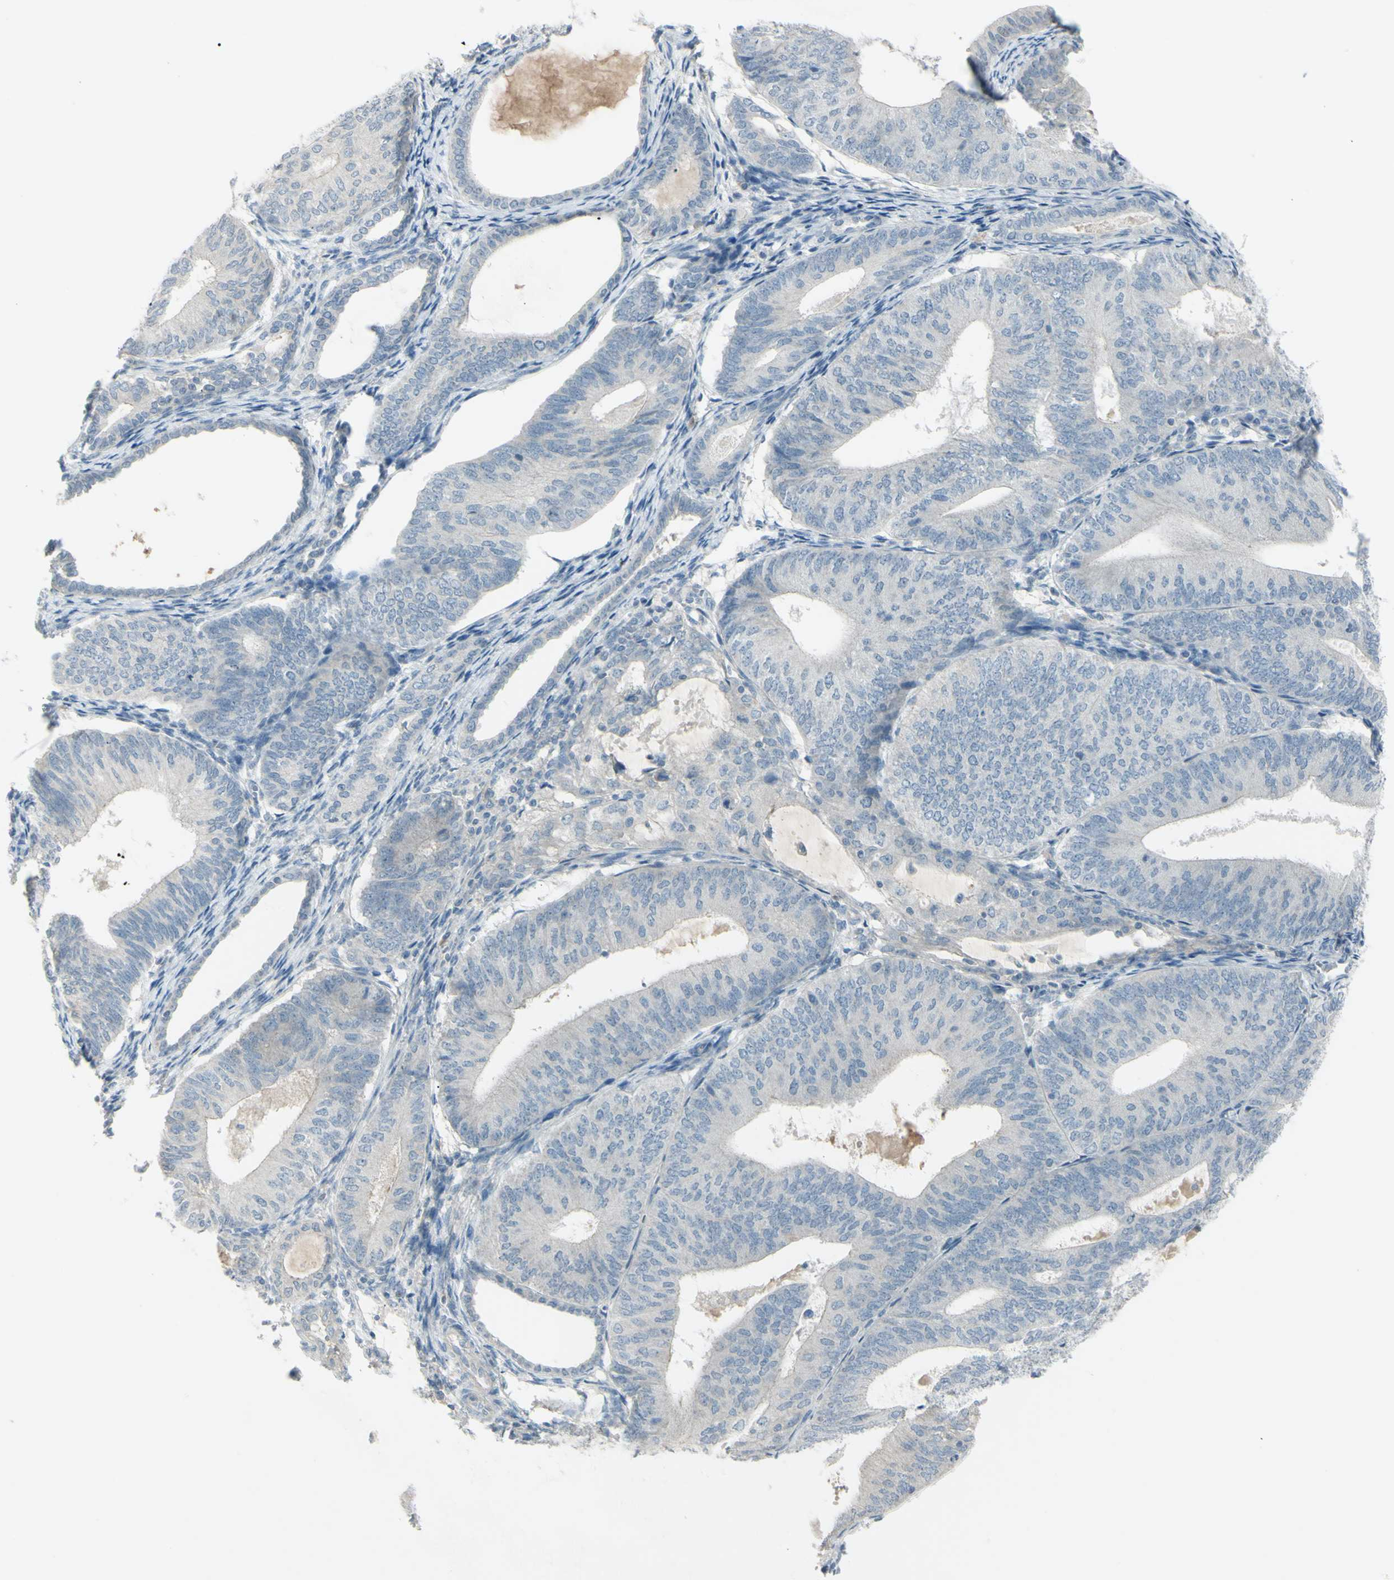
{"staining": {"intensity": "weak", "quantity": ">75%", "location": "cytoplasmic/membranous"}, "tissue": "endometrial cancer", "cell_type": "Tumor cells", "image_type": "cancer", "snomed": [{"axis": "morphology", "description": "Adenocarcinoma, NOS"}, {"axis": "topography", "description": "Endometrium"}], "caption": "A histopathology image of human endometrial adenocarcinoma stained for a protein demonstrates weak cytoplasmic/membranous brown staining in tumor cells. Nuclei are stained in blue.", "gene": "SH3GL2", "patient": {"sex": "female", "age": 81}}